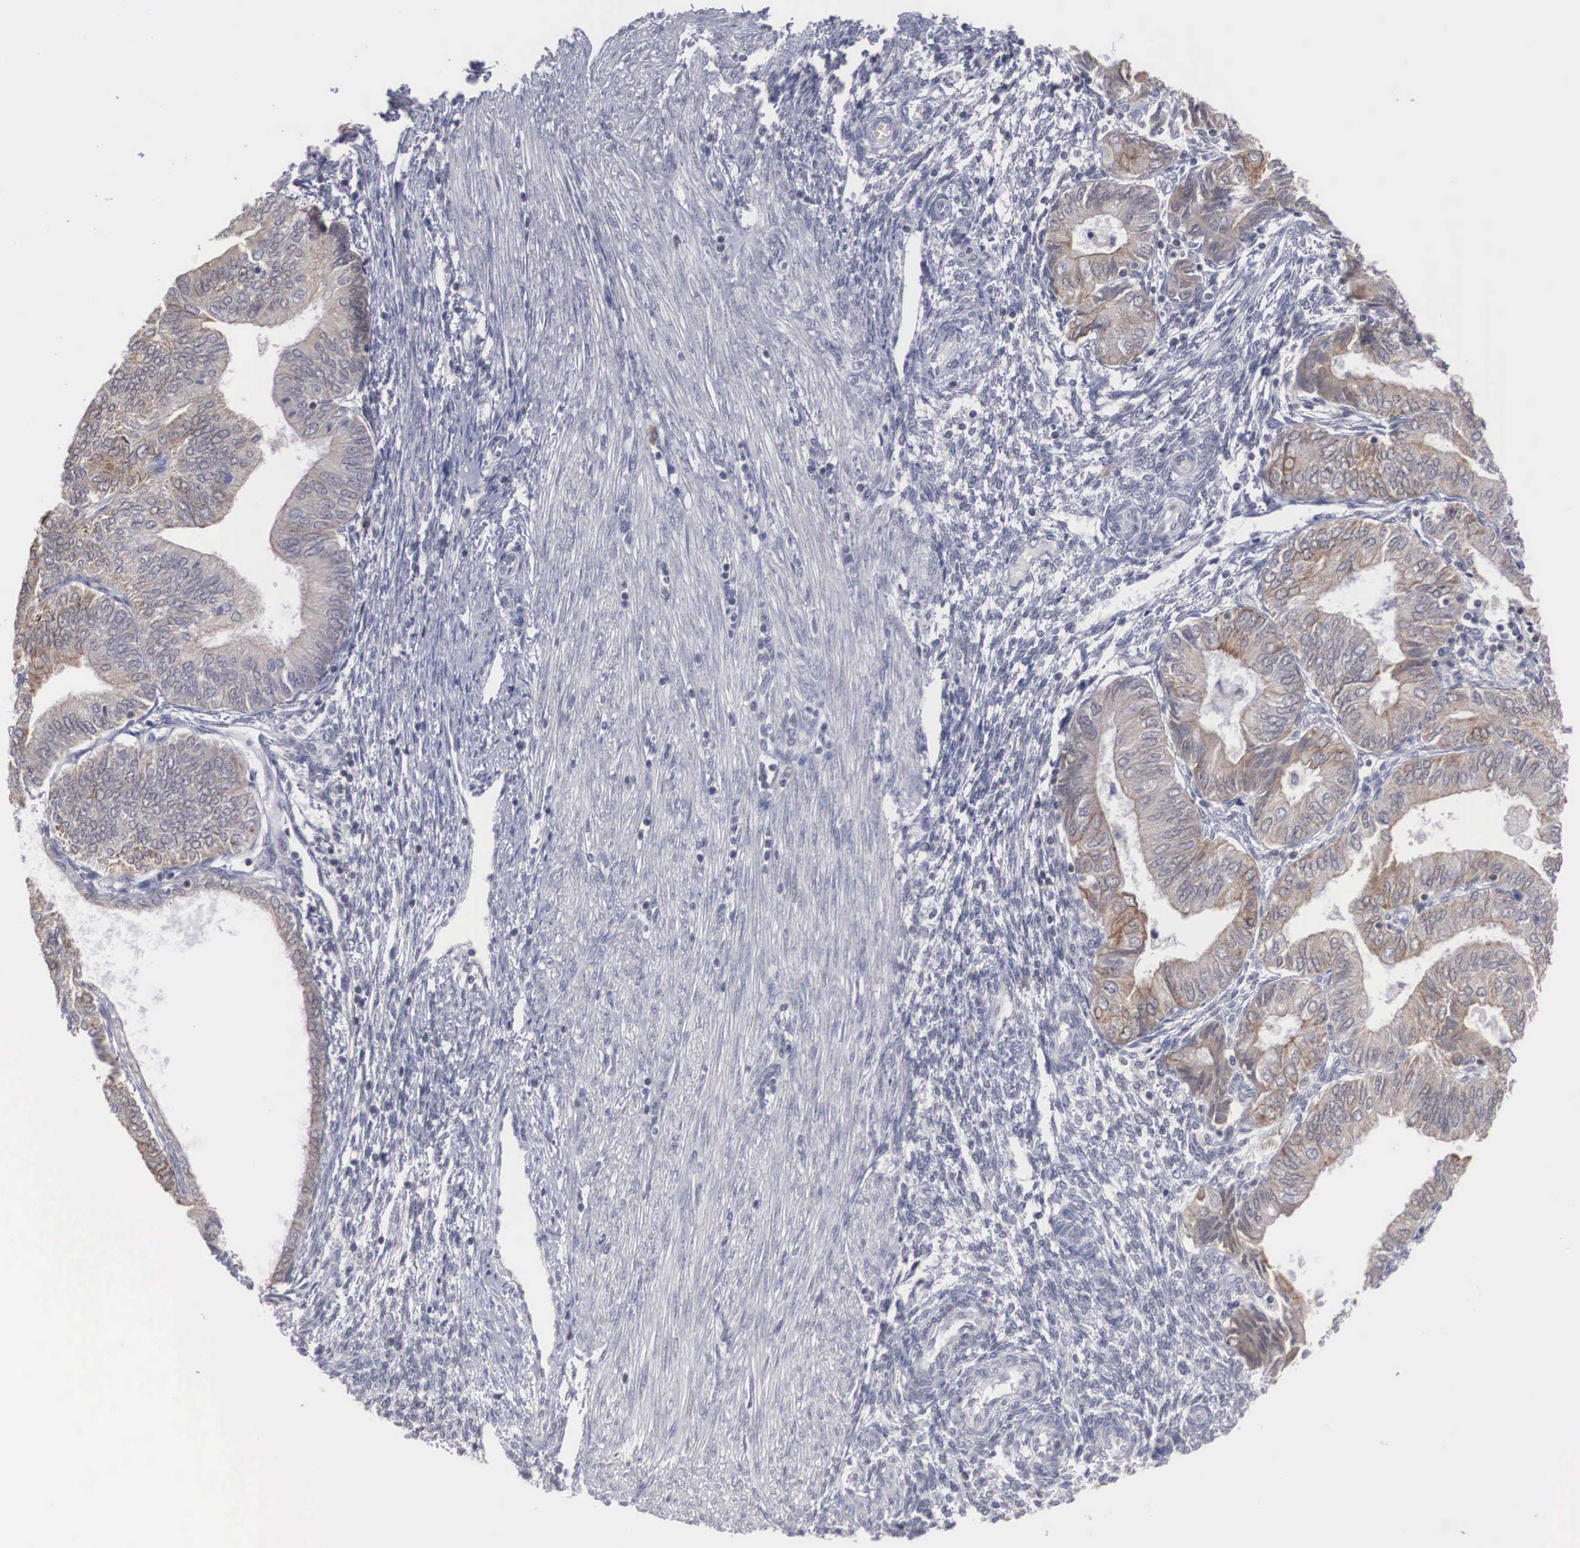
{"staining": {"intensity": "weak", "quantity": "25%-75%", "location": "cytoplasmic/membranous"}, "tissue": "endometrial cancer", "cell_type": "Tumor cells", "image_type": "cancer", "snomed": [{"axis": "morphology", "description": "Adenocarcinoma, NOS"}, {"axis": "topography", "description": "Endometrium"}], "caption": "Human endometrial cancer stained with a brown dye reveals weak cytoplasmic/membranous positive expression in about 25%-75% of tumor cells.", "gene": "WDR89", "patient": {"sex": "female", "age": 51}}